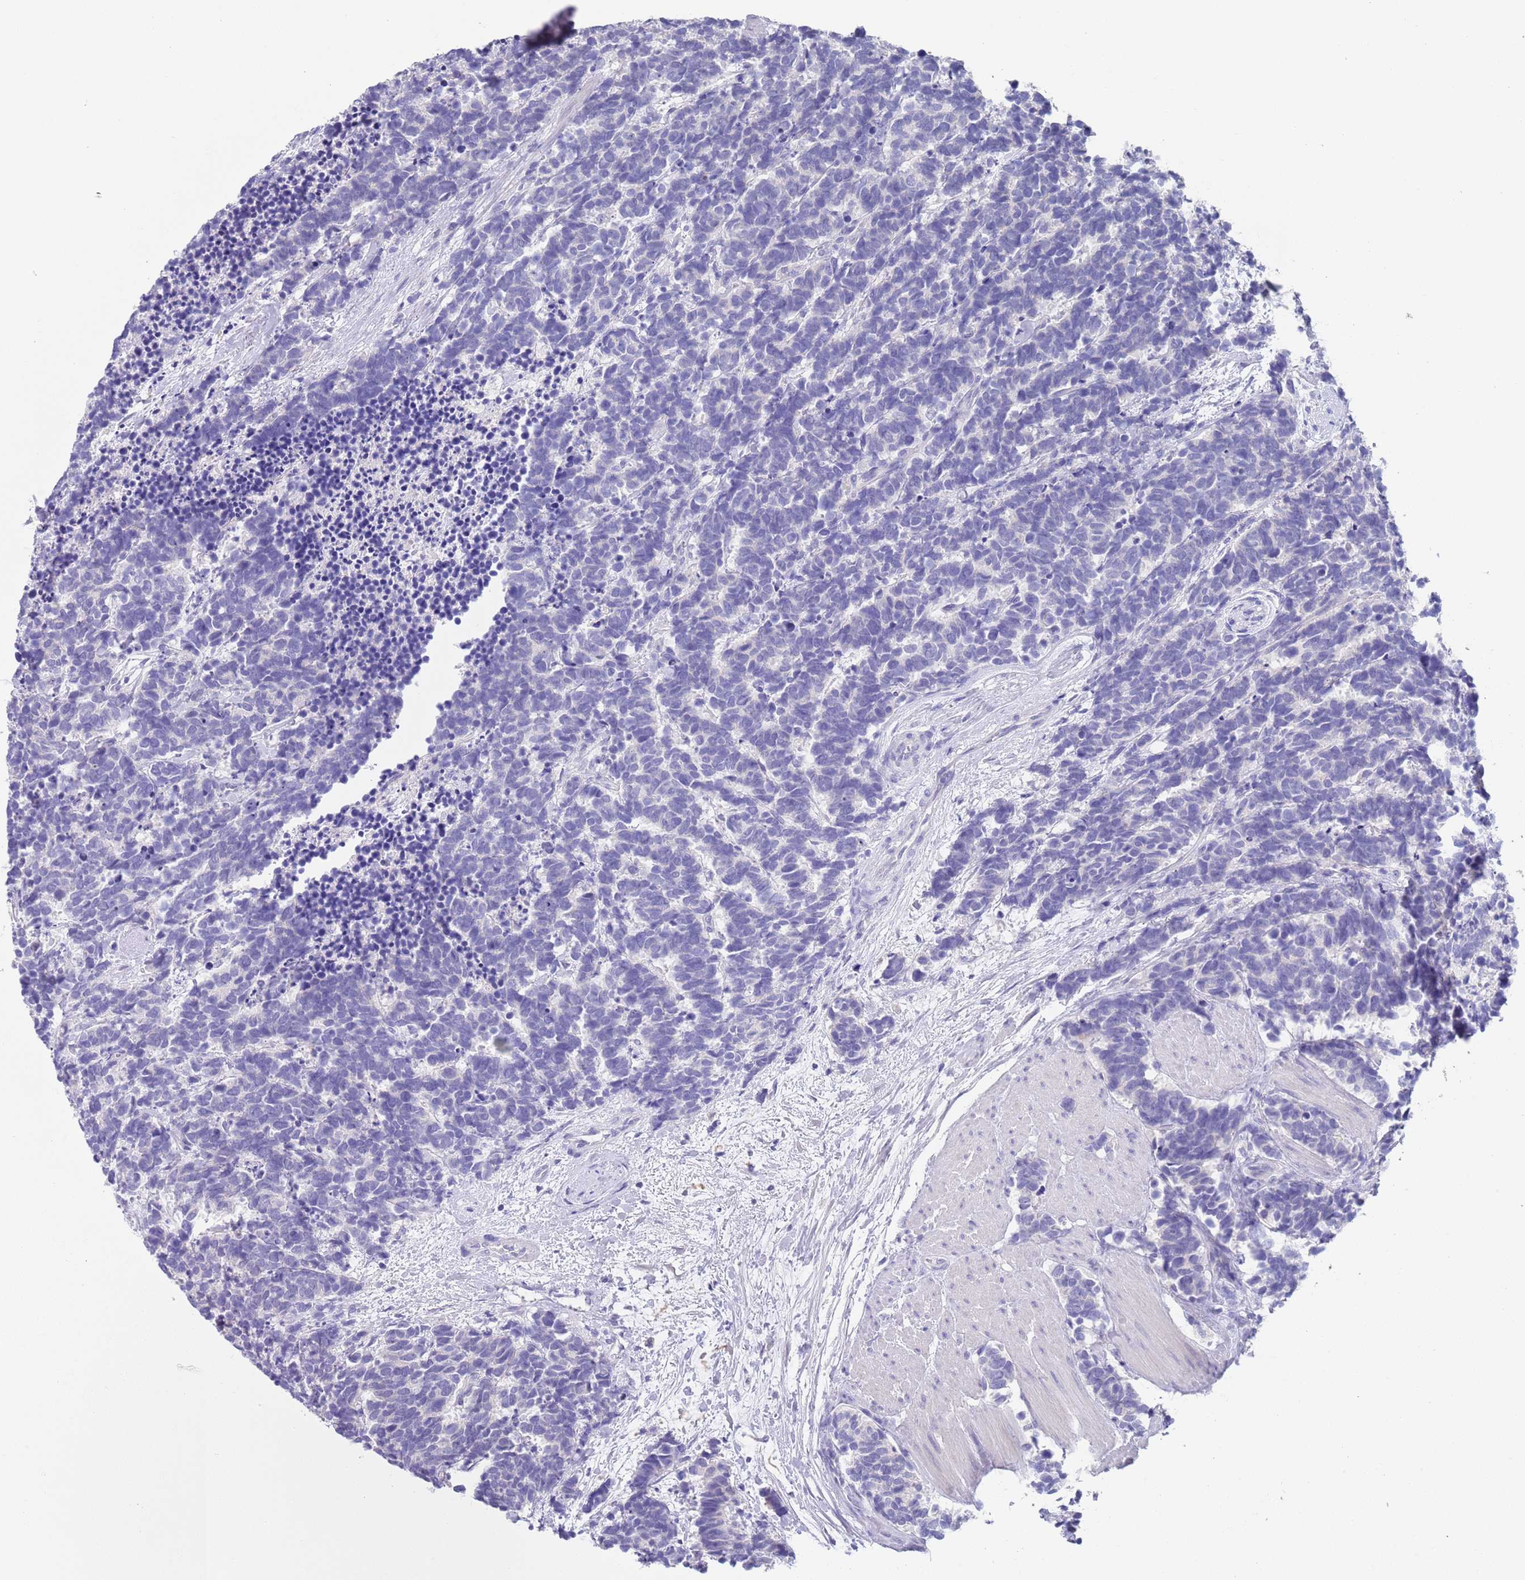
{"staining": {"intensity": "negative", "quantity": "none", "location": "none"}, "tissue": "carcinoid", "cell_type": "Tumor cells", "image_type": "cancer", "snomed": [{"axis": "morphology", "description": "Carcinoma, NOS"}, {"axis": "morphology", "description": "Carcinoid, malignant, NOS"}, {"axis": "topography", "description": "Prostate"}], "caption": "This photomicrograph is of carcinoma stained with immunohistochemistry to label a protein in brown with the nuclei are counter-stained blue. There is no staining in tumor cells.", "gene": "SPIRE2", "patient": {"sex": "male", "age": 57}}